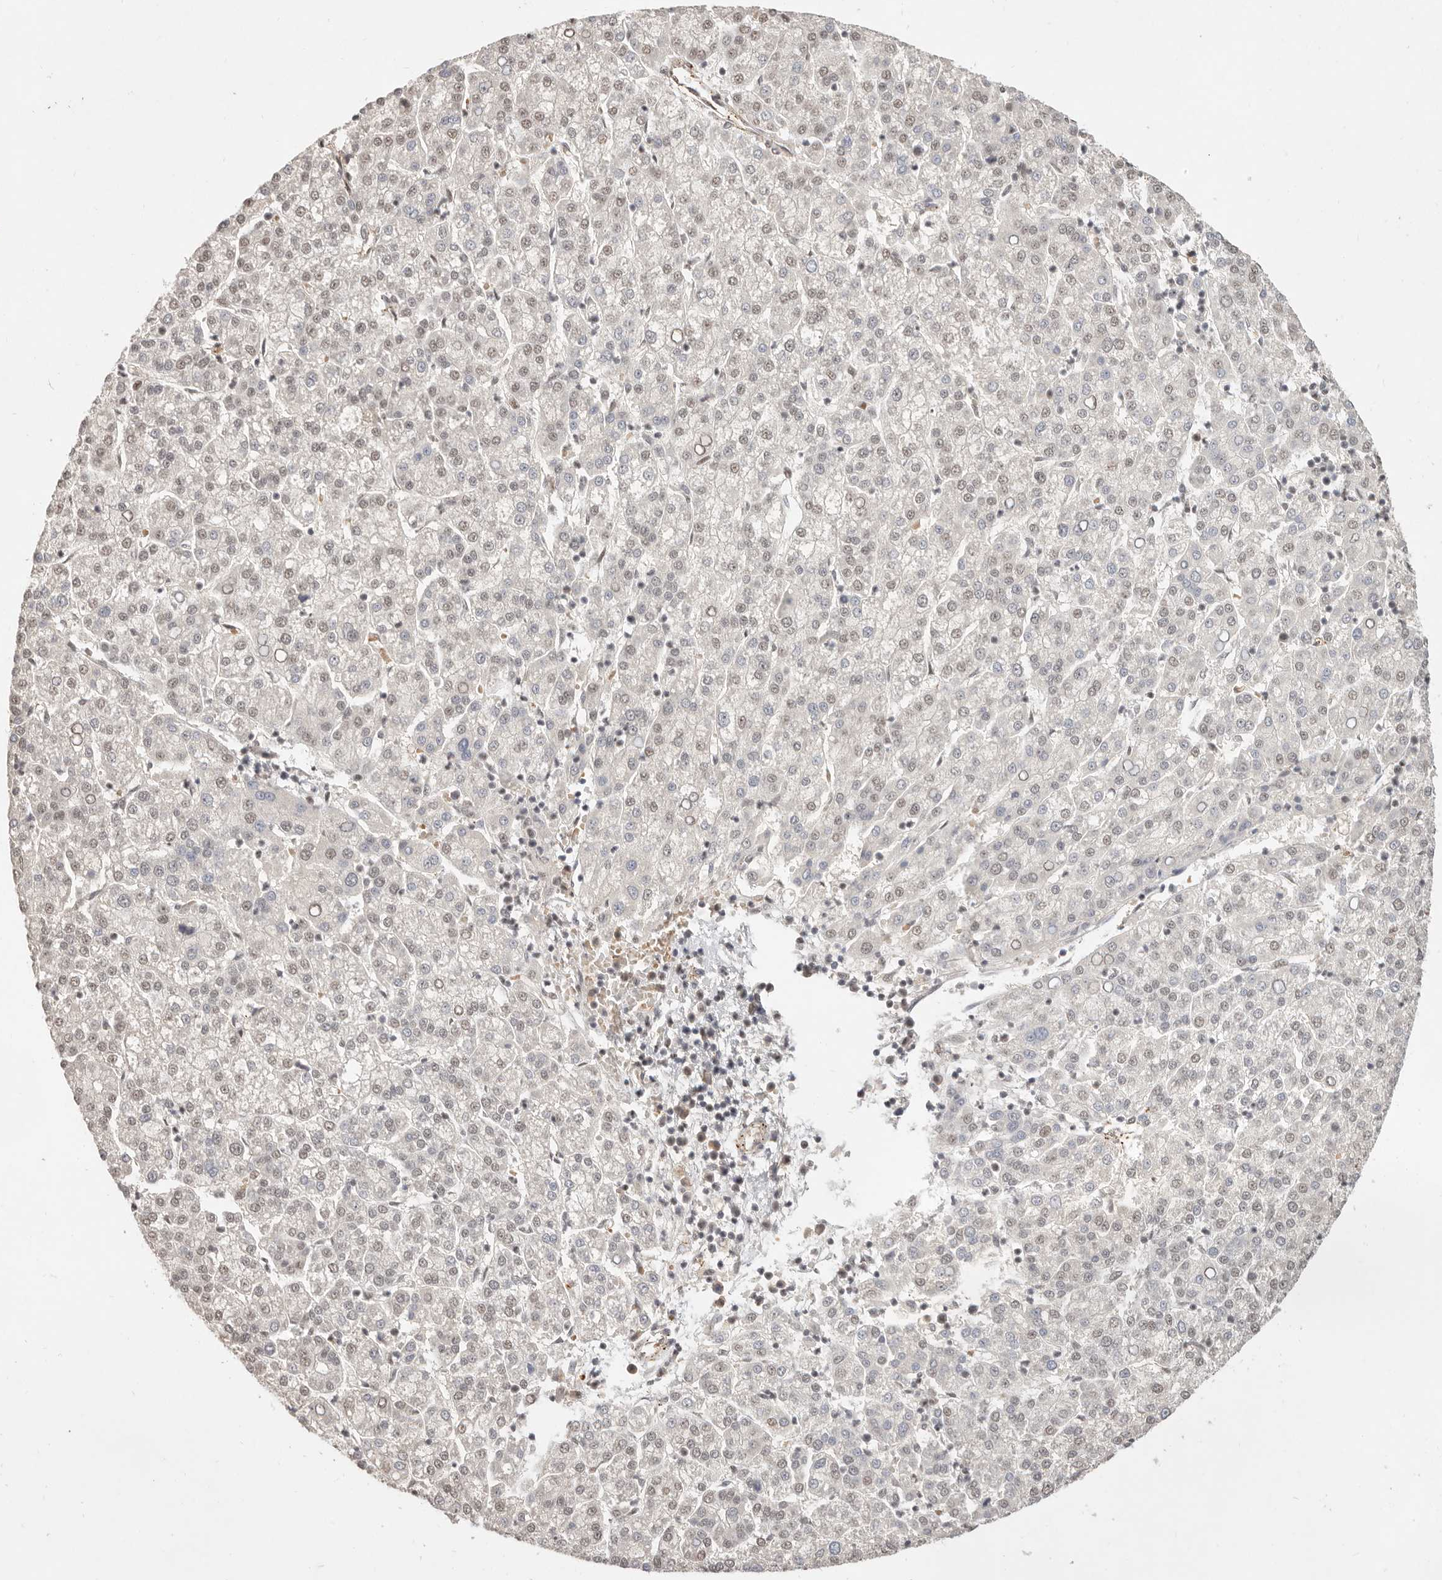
{"staining": {"intensity": "weak", "quantity": ">75%", "location": "nuclear"}, "tissue": "liver cancer", "cell_type": "Tumor cells", "image_type": "cancer", "snomed": [{"axis": "morphology", "description": "Carcinoma, Hepatocellular, NOS"}, {"axis": "topography", "description": "Liver"}], "caption": "Immunohistochemistry (IHC) of human liver cancer displays low levels of weak nuclear expression in approximately >75% of tumor cells. (Brightfield microscopy of DAB IHC at high magnification).", "gene": "MEP1A", "patient": {"sex": "female", "age": 58}}